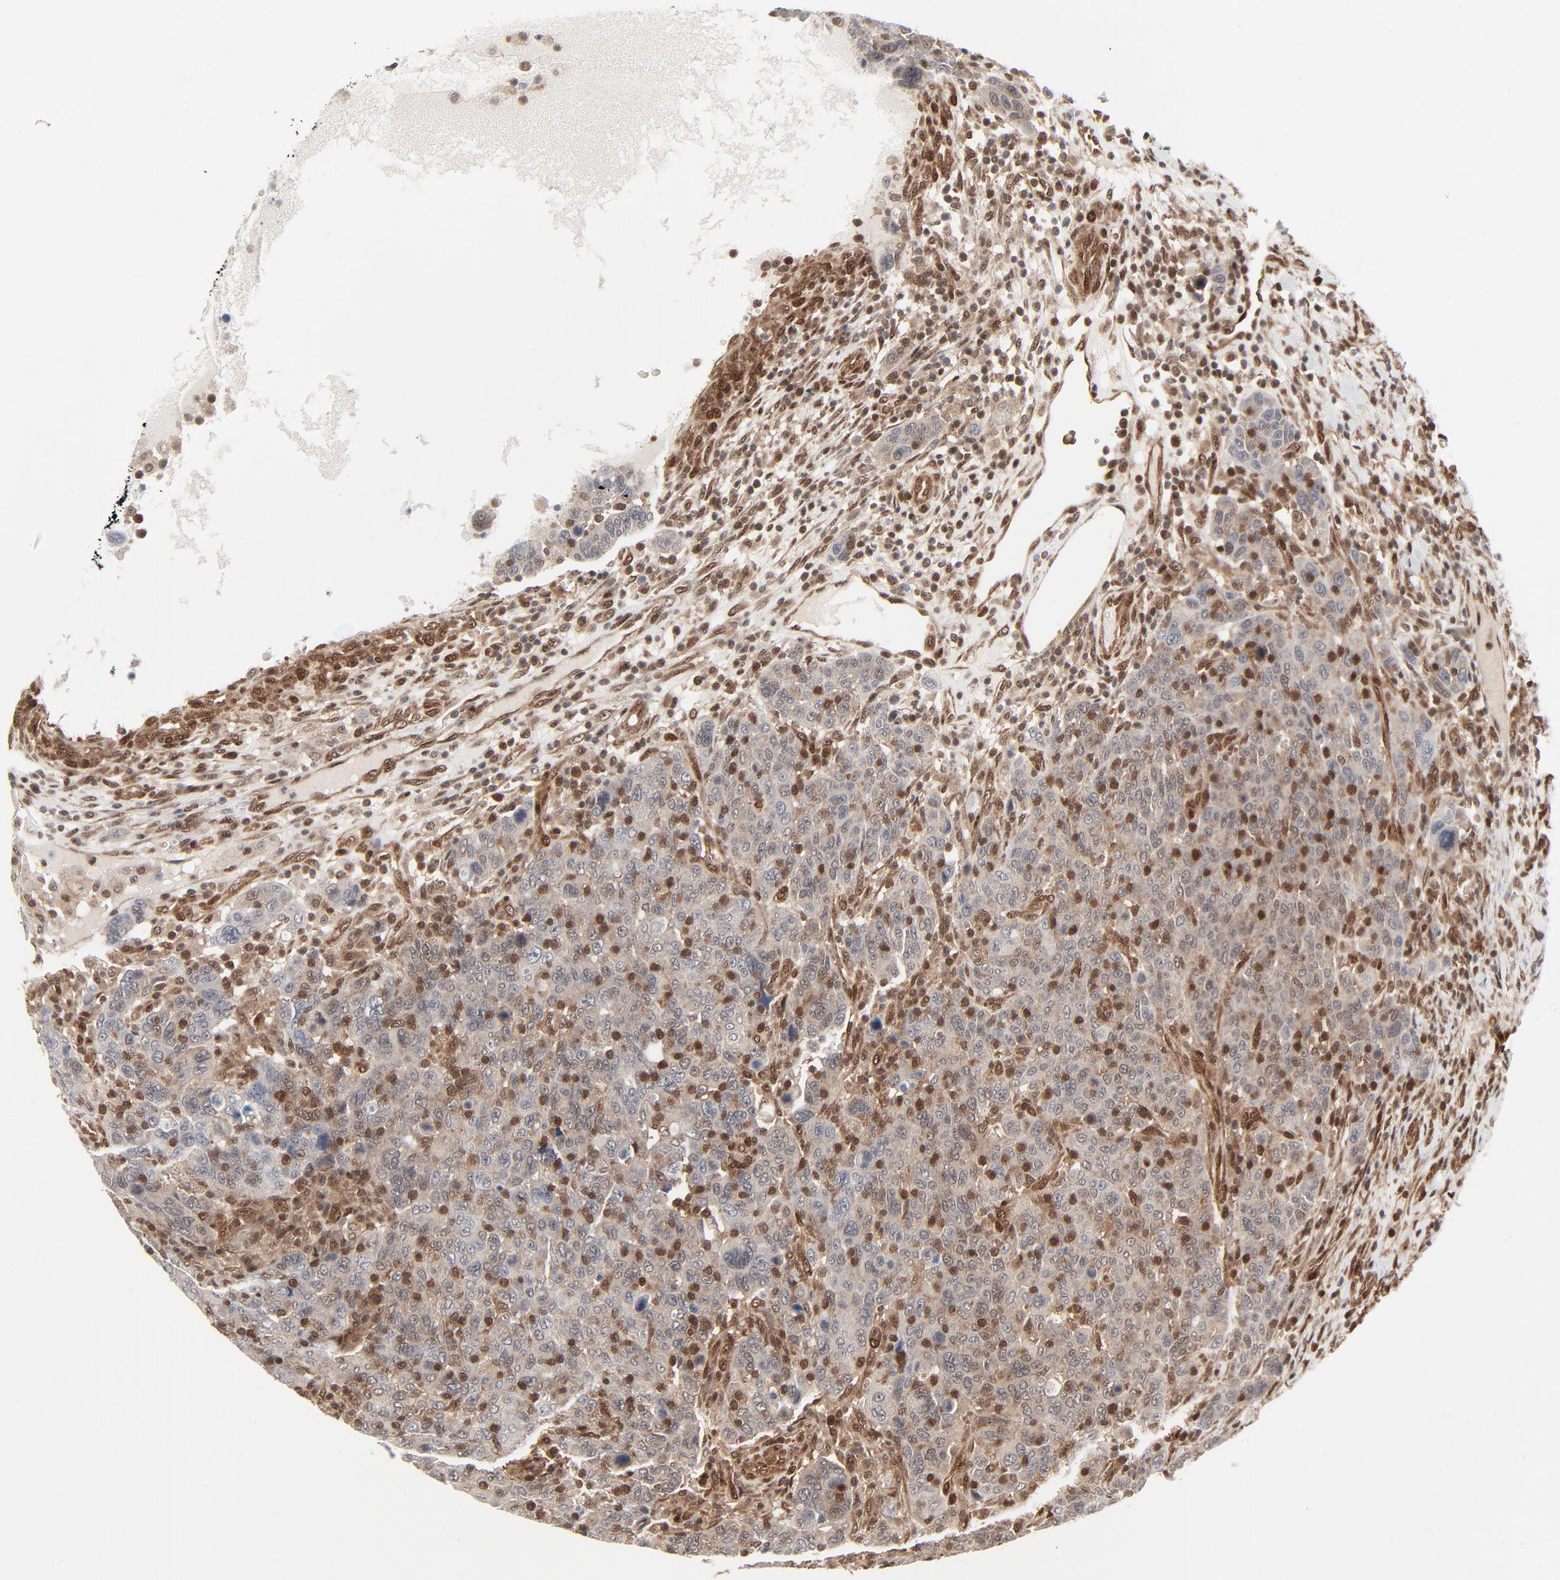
{"staining": {"intensity": "moderate", "quantity": "25%-75%", "location": "cytoplasmic/membranous,nuclear"}, "tissue": "breast cancer", "cell_type": "Tumor cells", "image_type": "cancer", "snomed": [{"axis": "morphology", "description": "Duct carcinoma"}, {"axis": "topography", "description": "Breast"}], "caption": "Brown immunohistochemical staining in human infiltrating ductal carcinoma (breast) reveals moderate cytoplasmic/membranous and nuclear expression in about 25%-75% of tumor cells. Immunohistochemistry (ihc) stains the protein of interest in brown and the nuclei are stained blue.", "gene": "AKT1", "patient": {"sex": "female", "age": 37}}